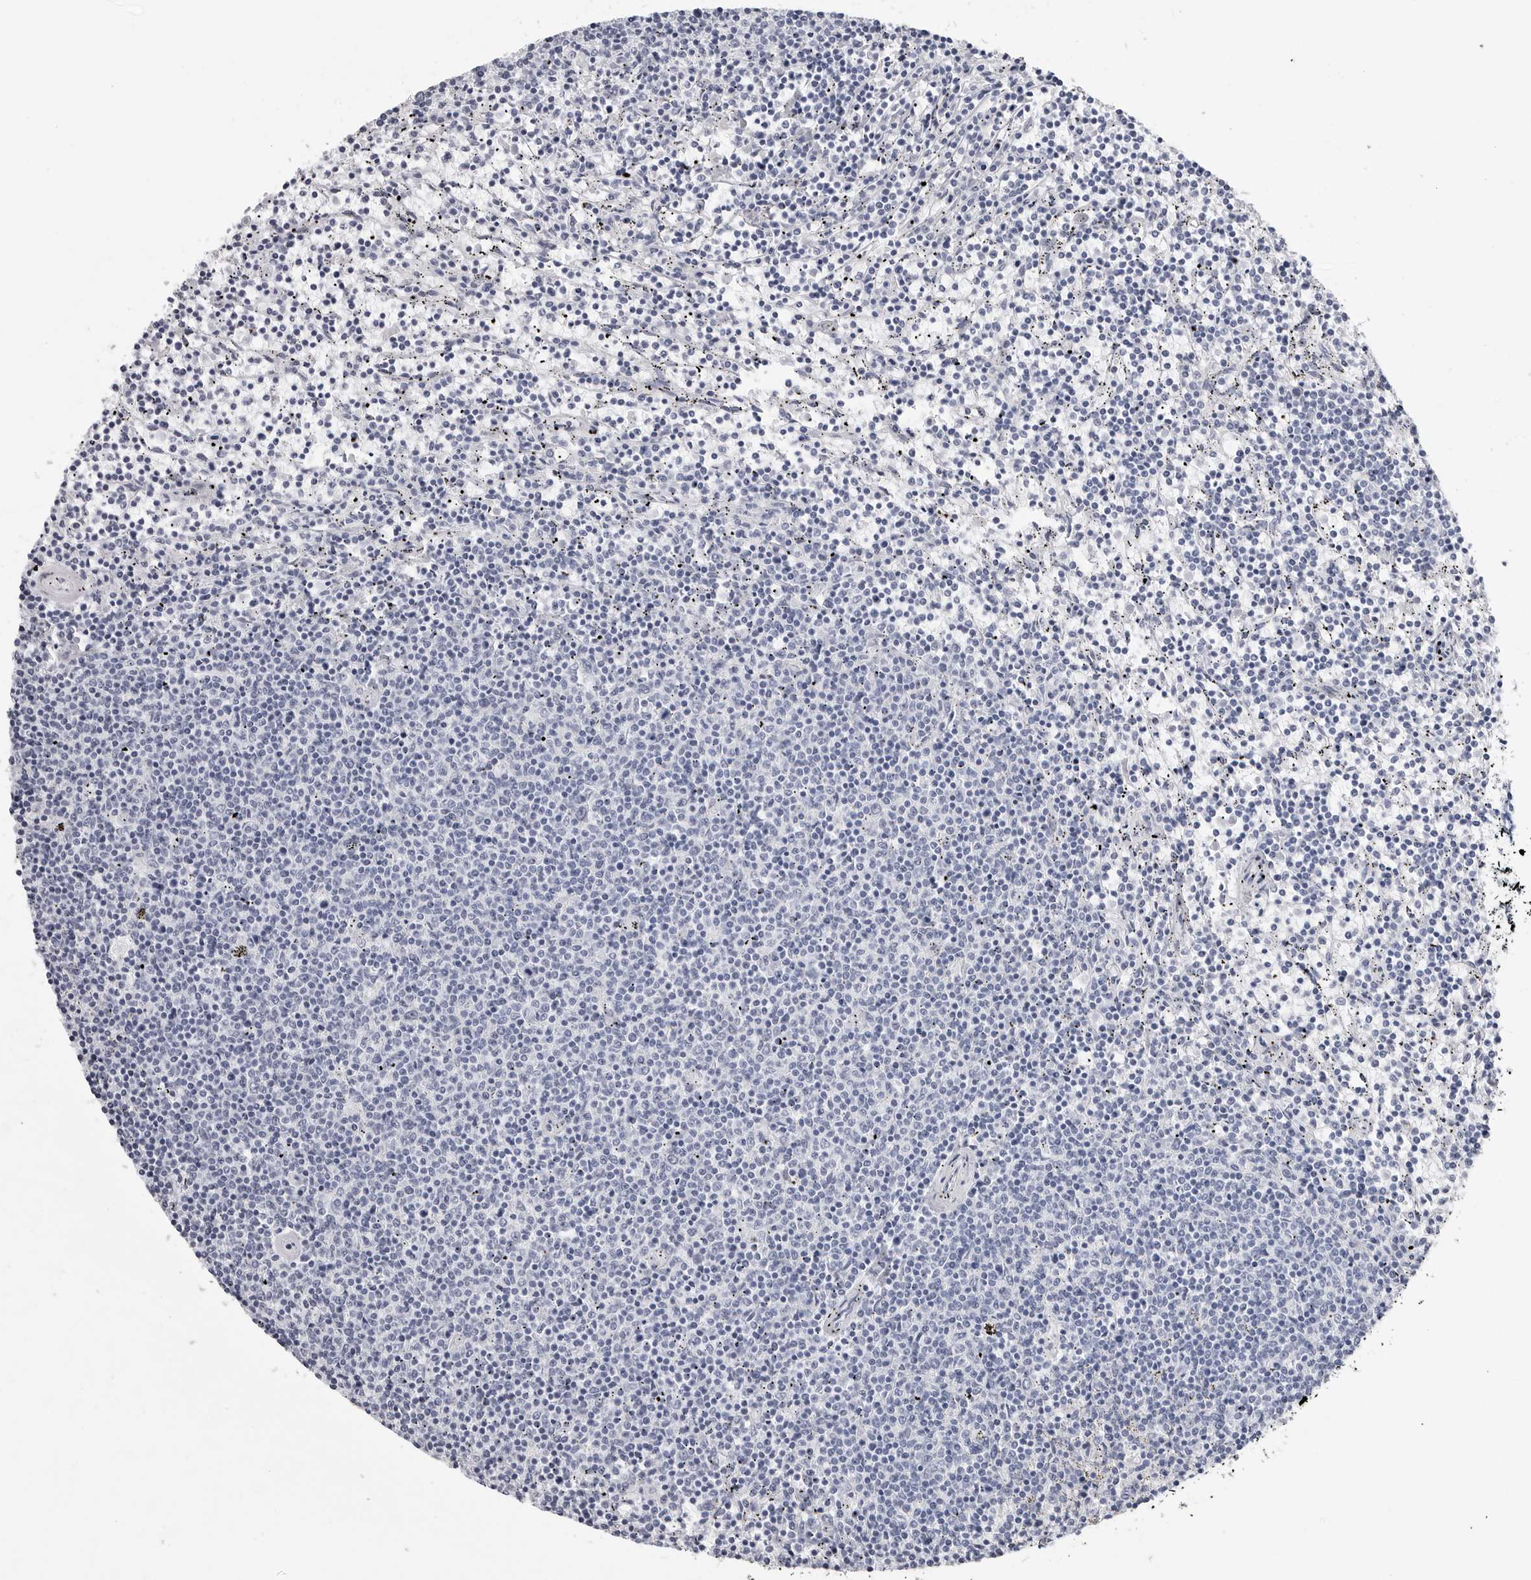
{"staining": {"intensity": "negative", "quantity": "none", "location": "none"}, "tissue": "lymphoma", "cell_type": "Tumor cells", "image_type": "cancer", "snomed": [{"axis": "morphology", "description": "Malignant lymphoma, non-Hodgkin's type, Low grade"}, {"axis": "topography", "description": "Spleen"}], "caption": "The micrograph shows no significant positivity in tumor cells of low-grade malignant lymphoma, non-Hodgkin's type. Nuclei are stained in blue.", "gene": "CSH1", "patient": {"sex": "female", "age": 50}}